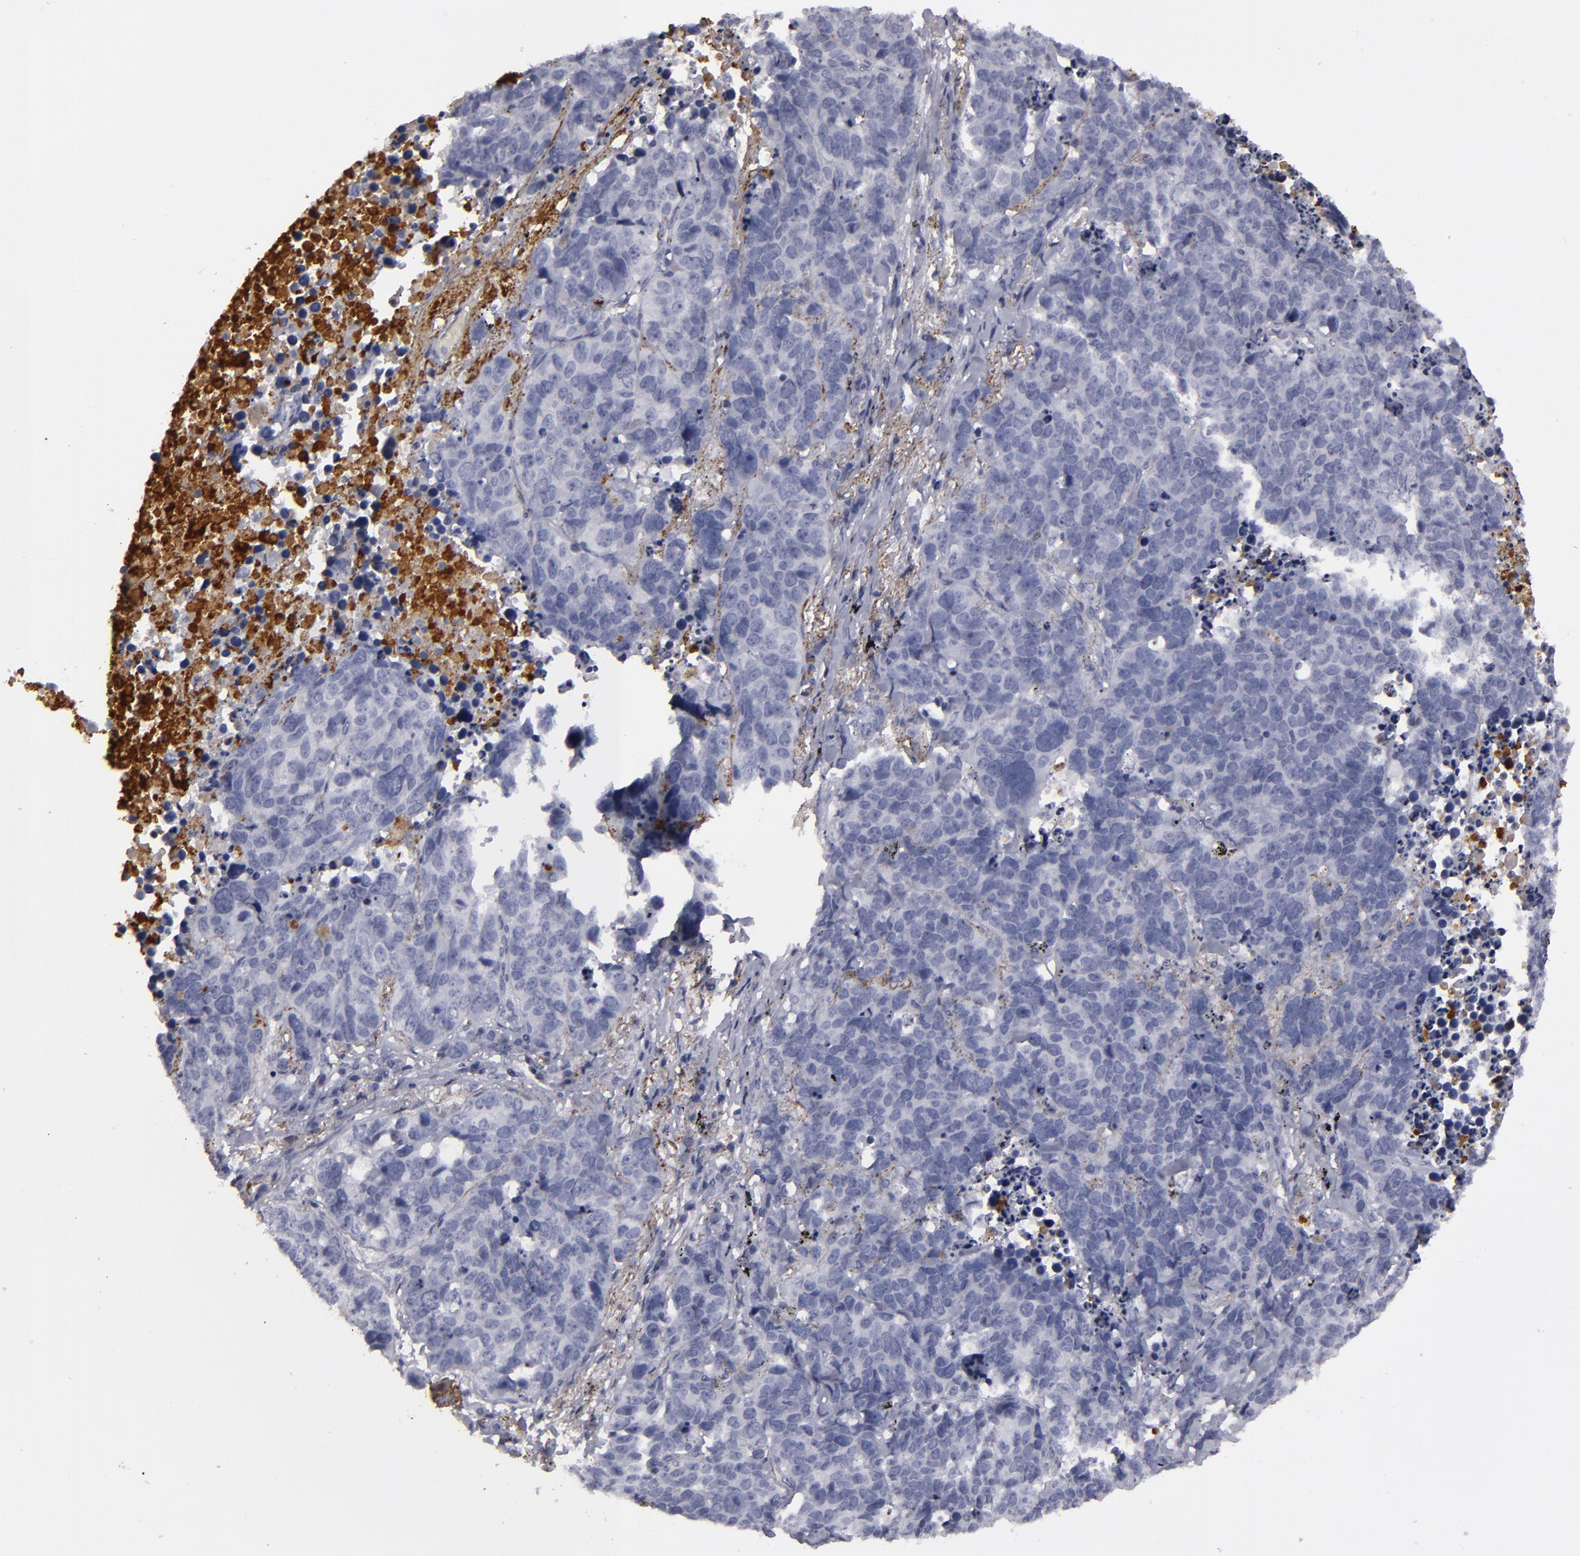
{"staining": {"intensity": "negative", "quantity": "none", "location": "none"}, "tissue": "lung cancer", "cell_type": "Tumor cells", "image_type": "cancer", "snomed": [{"axis": "morphology", "description": "Carcinoid, malignant, NOS"}, {"axis": "topography", "description": "Lung"}], "caption": "Immunohistochemical staining of human lung carcinoid (malignant) exhibits no significant positivity in tumor cells. (DAB immunohistochemistry (IHC) with hematoxylin counter stain).", "gene": "C9", "patient": {"sex": "male", "age": 60}}